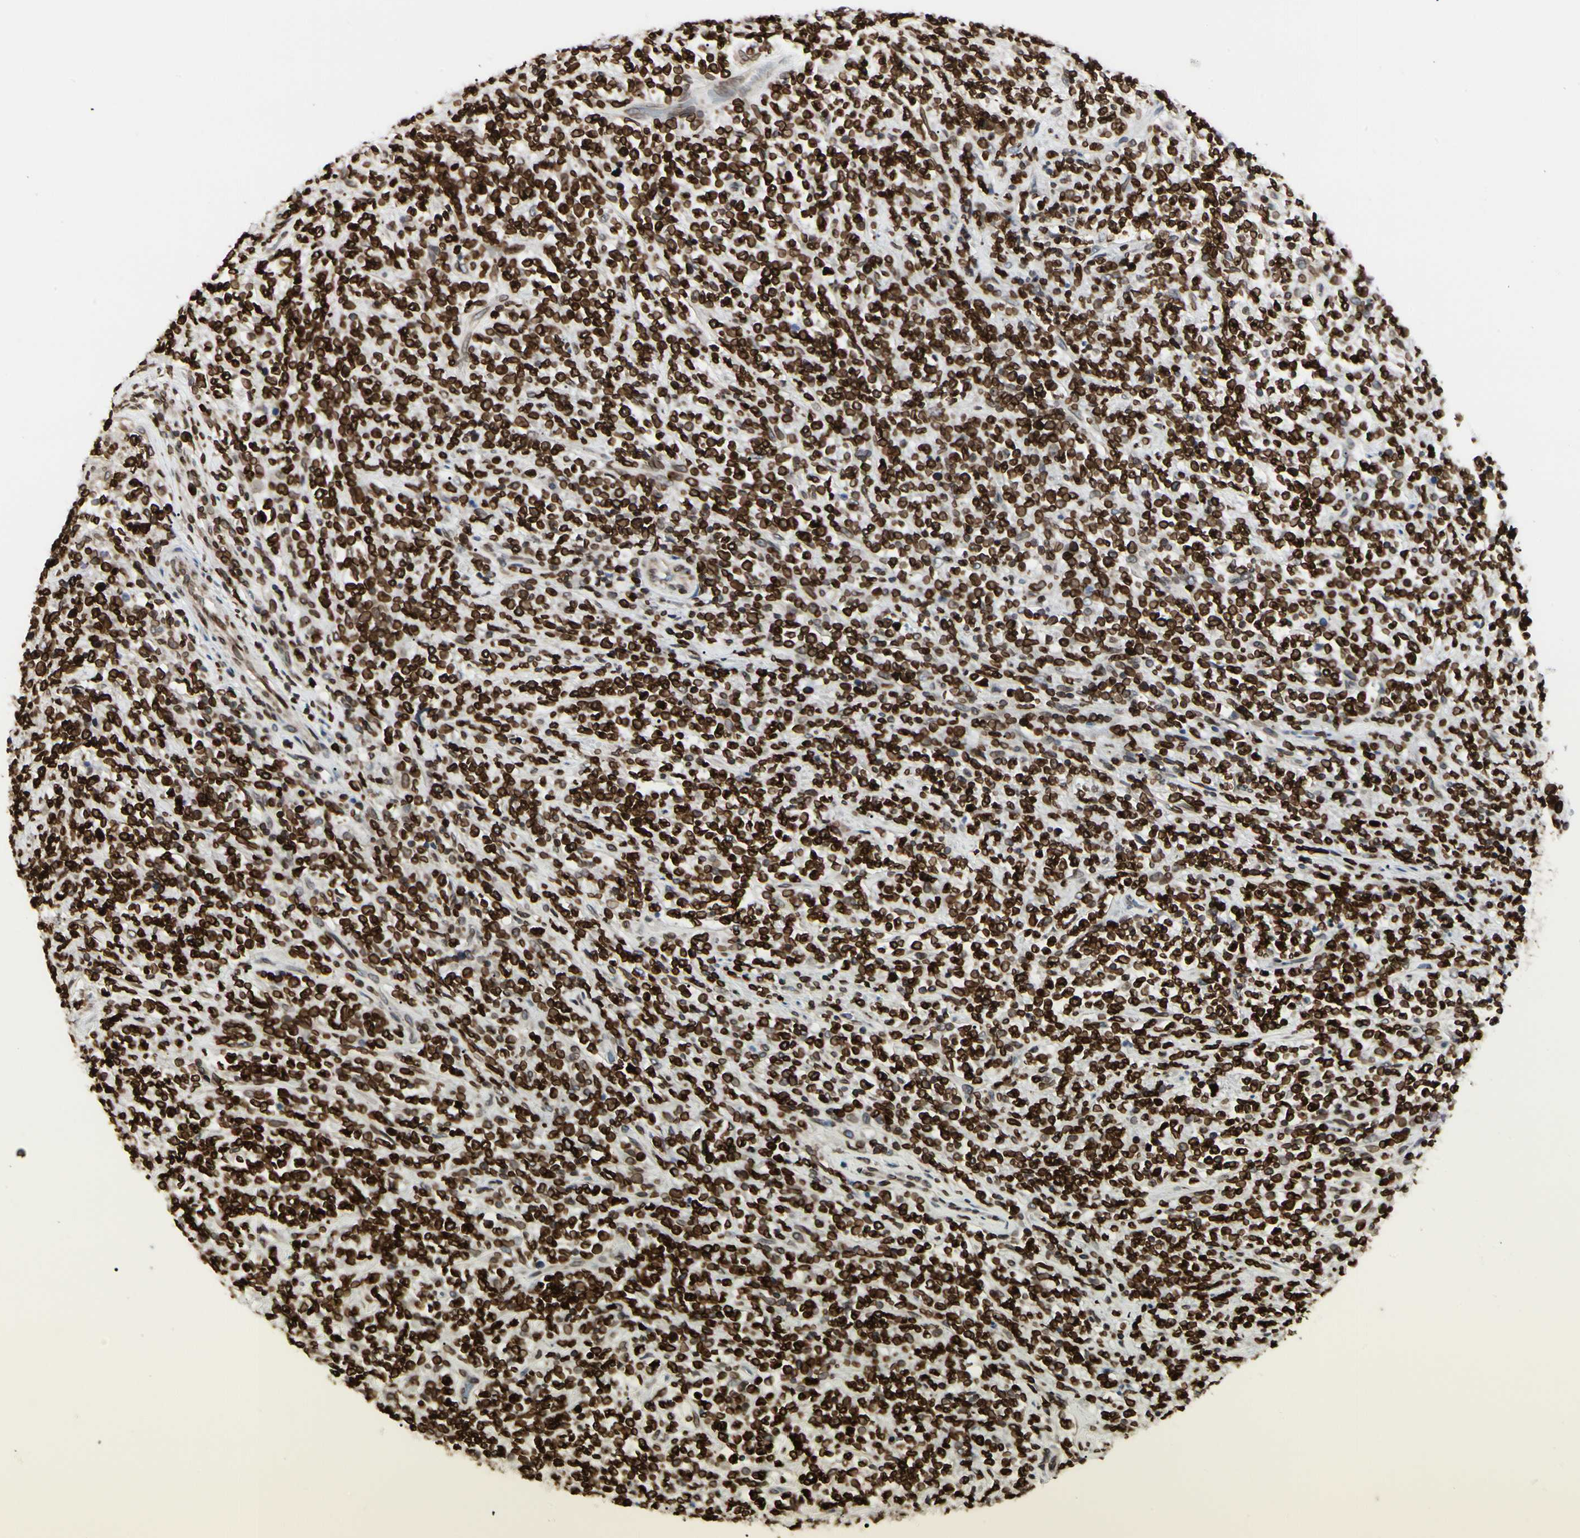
{"staining": {"intensity": "strong", "quantity": ">75%", "location": "cytoplasmic/membranous,nuclear"}, "tissue": "lymphoma", "cell_type": "Tumor cells", "image_type": "cancer", "snomed": [{"axis": "morphology", "description": "Malignant lymphoma, non-Hodgkin's type, High grade"}, {"axis": "topography", "description": "Soft tissue"}], "caption": "IHC histopathology image of high-grade malignant lymphoma, non-Hodgkin's type stained for a protein (brown), which shows high levels of strong cytoplasmic/membranous and nuclear positivity in approximately >75% of tumor cells.", "gene": "TMPO", "patient": {"sex": "male", "age": 18}}